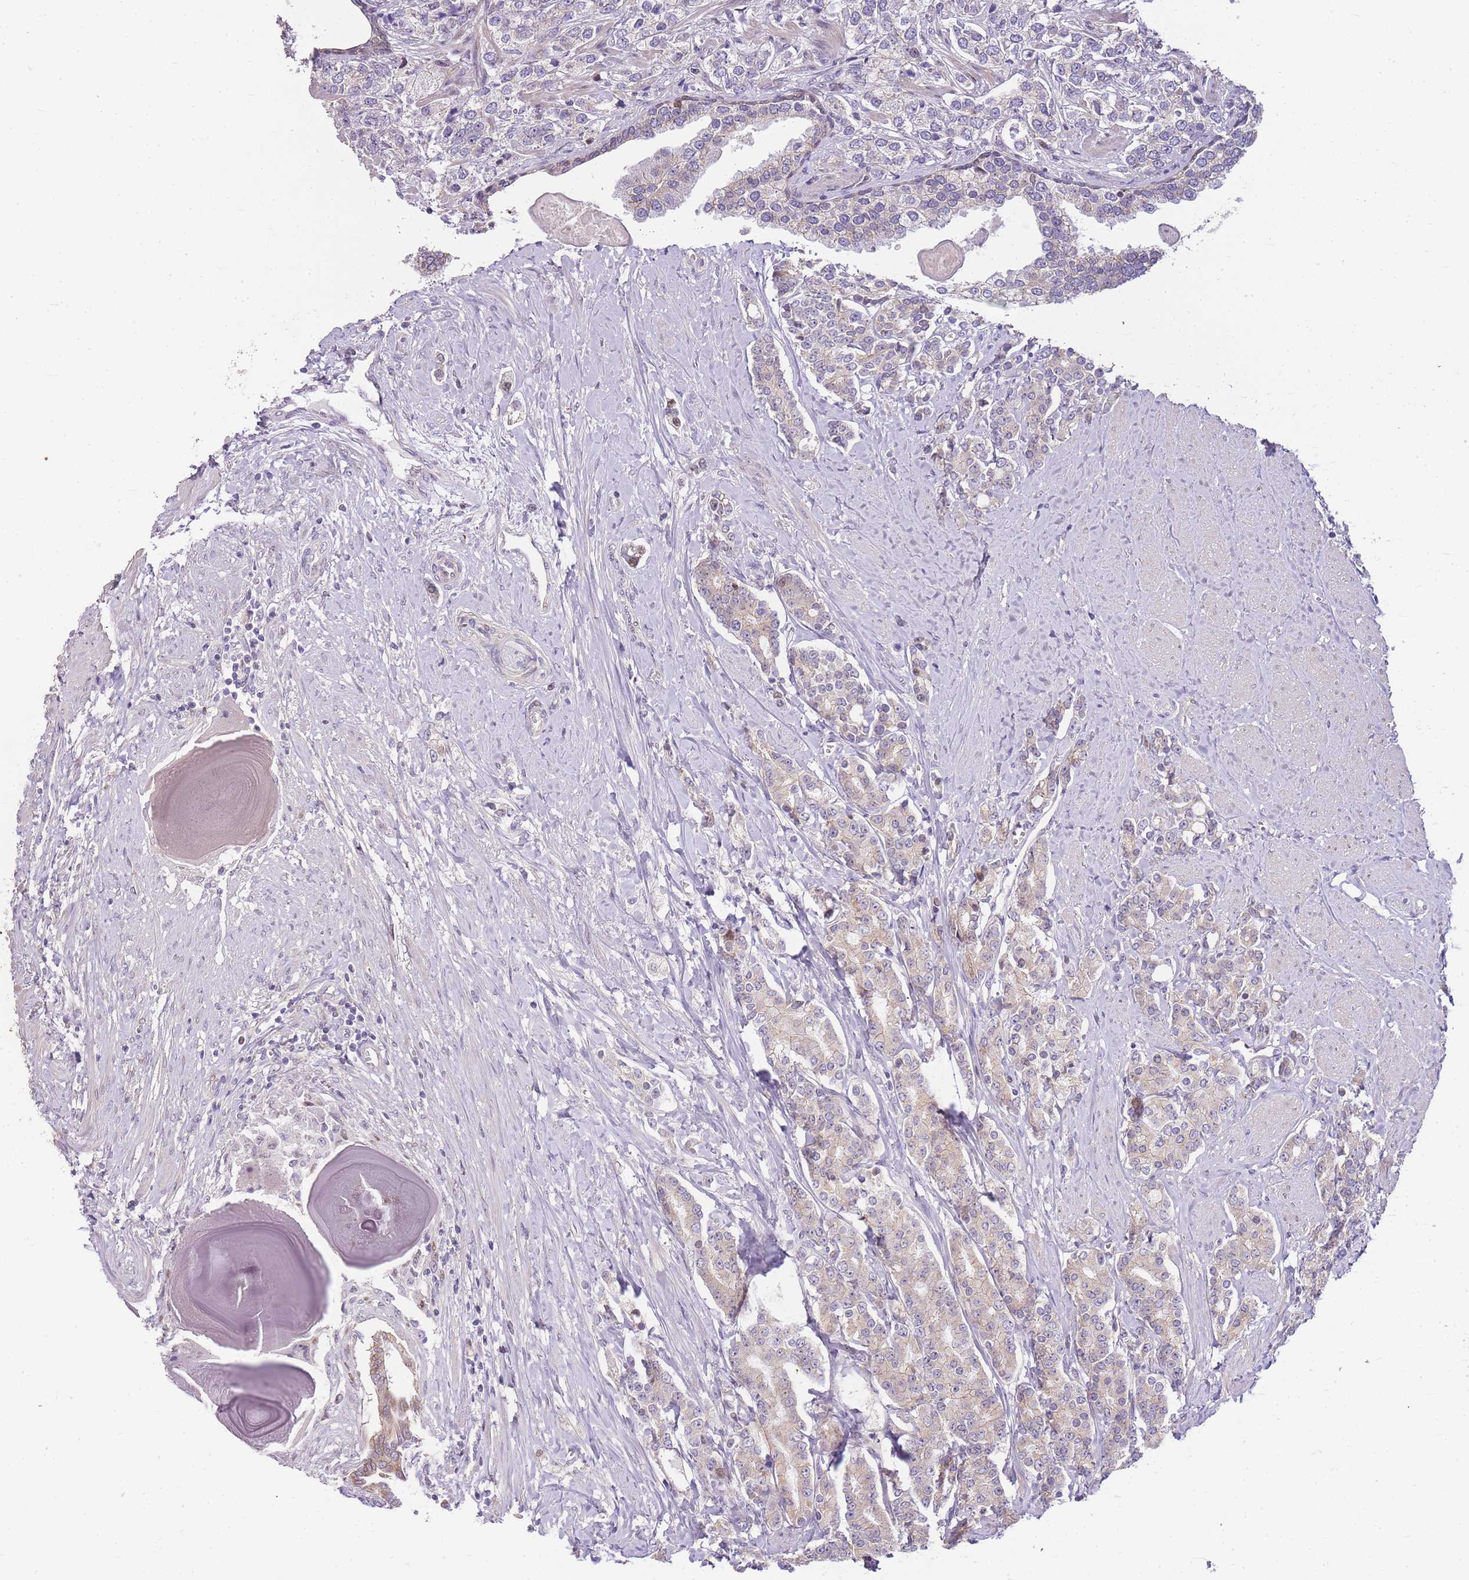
{"staining": {"intensity": "weak", "quantity": "<25%", "location": "cytoplasmic/membranous"}, "tissue": "prostate cancer", "cell_type": "Tumor cells", "image_type": "cancer", "snomed": [{"axis": "morphology", "description": "Adenocarcinoma, High grade"}, {"axis": "topography", "description": "Prostate"}], "caption": "A high-resolution image shows IHC staining of prostate cancer (high-grade adenocarcinoma), which shows no significant staining in tumor cells. (Stains: DAB immunohistochemistry with hematoxylin counter stain, Microscopy: brightfield microscopy at high magnification).", "gene": "CLBA1", "patient": {"sex": "male", "age": 62}}